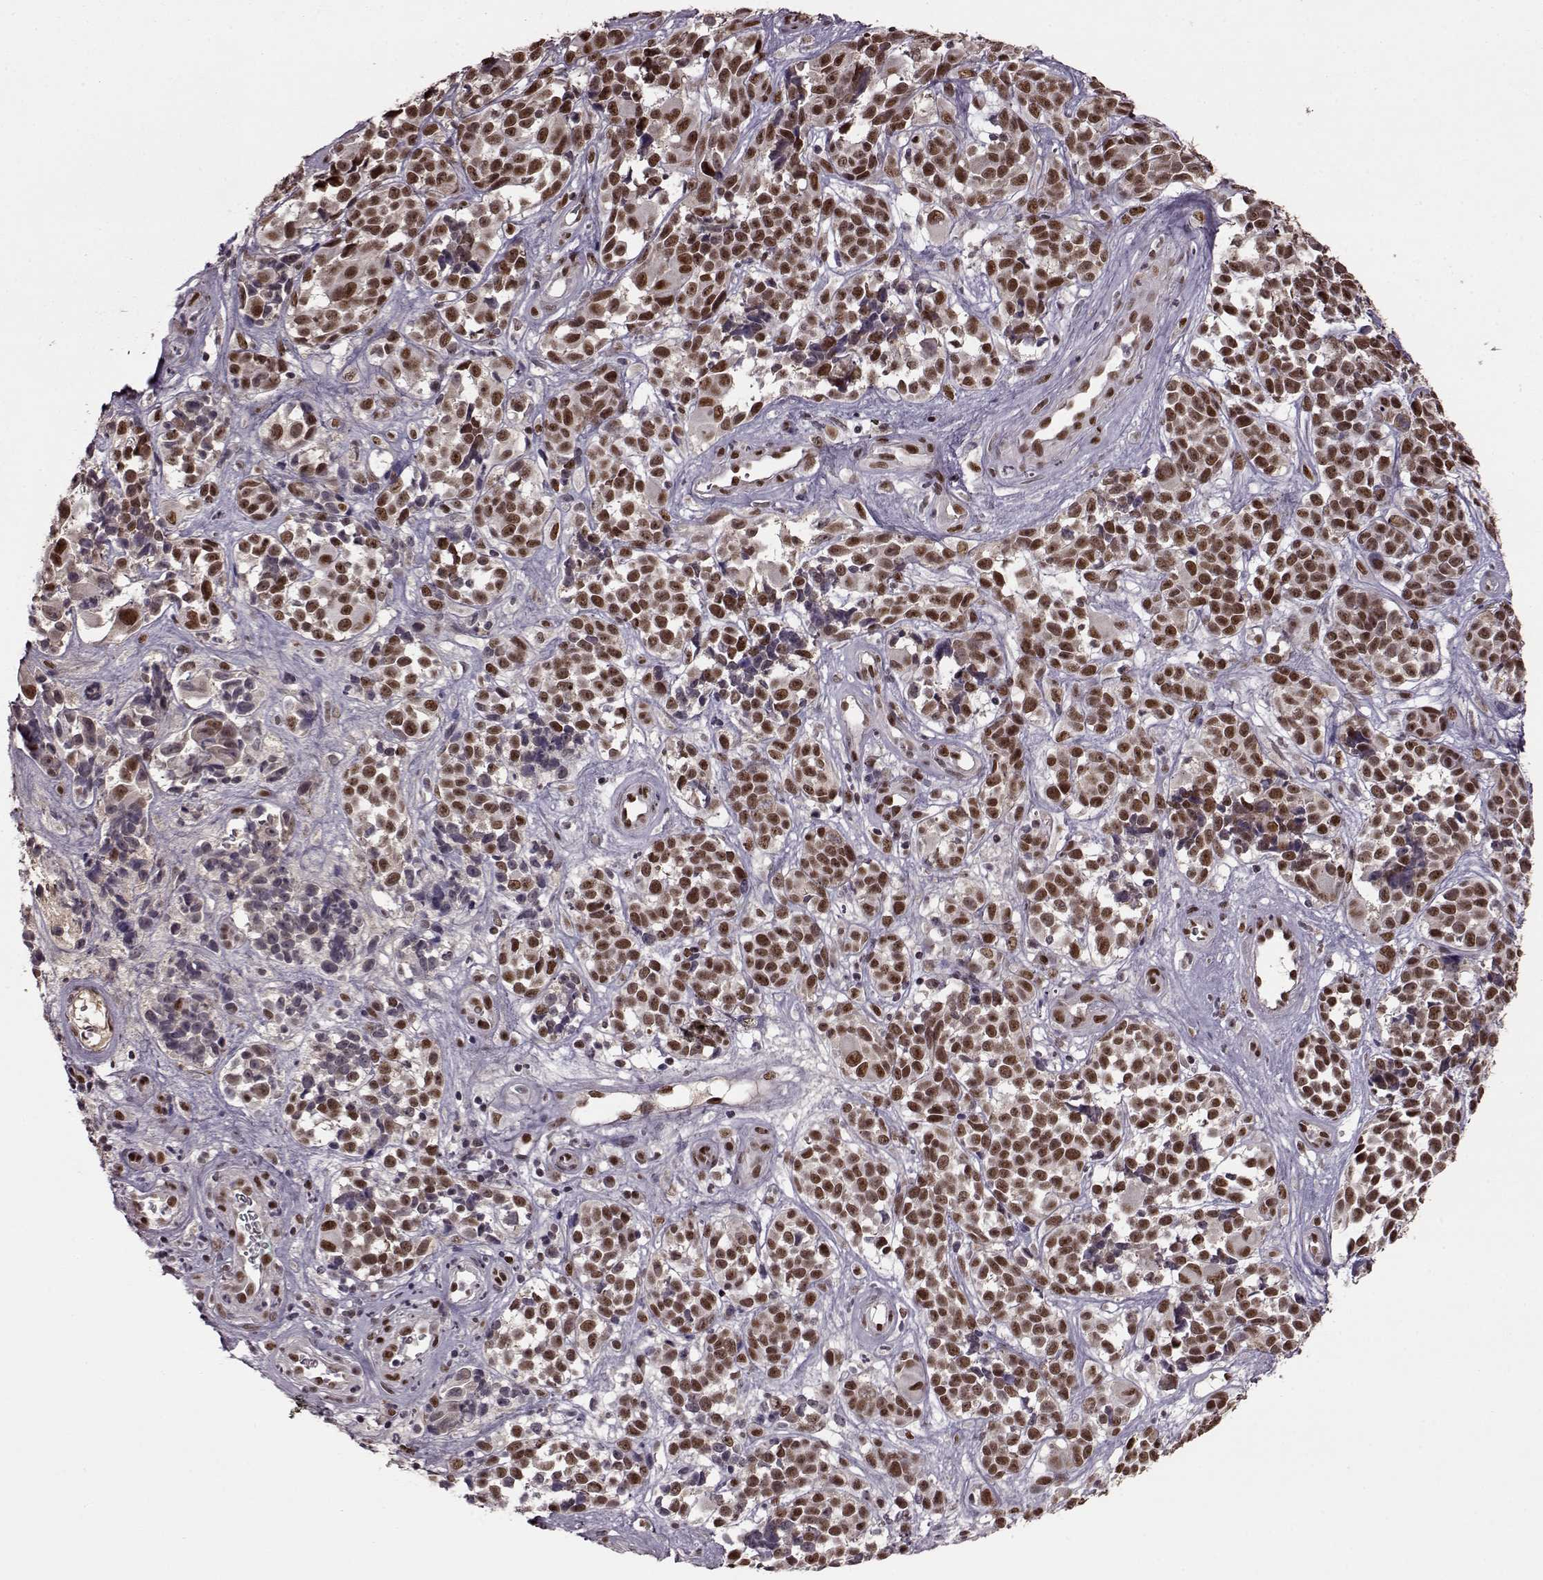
{"staining": {"intensity": "strong", "quantity": ">75%", "location": "nuclear"}, "tissue": "melanoma", "cell_type": "Tumor cells", "image_type": "cancer", "snomed": [{"axis": "morphology", "description": "Malignant melanoma, NOS"}, {"axis": "topography", "description": "Skin"}], "caption": "Immunohistochemical staining of human malignant melanoma displays high levels of strong nuclear protein staining in about >75% of tumor cells.", "gene": "FTO", "patient": {"sex": "female", "age": 88}}